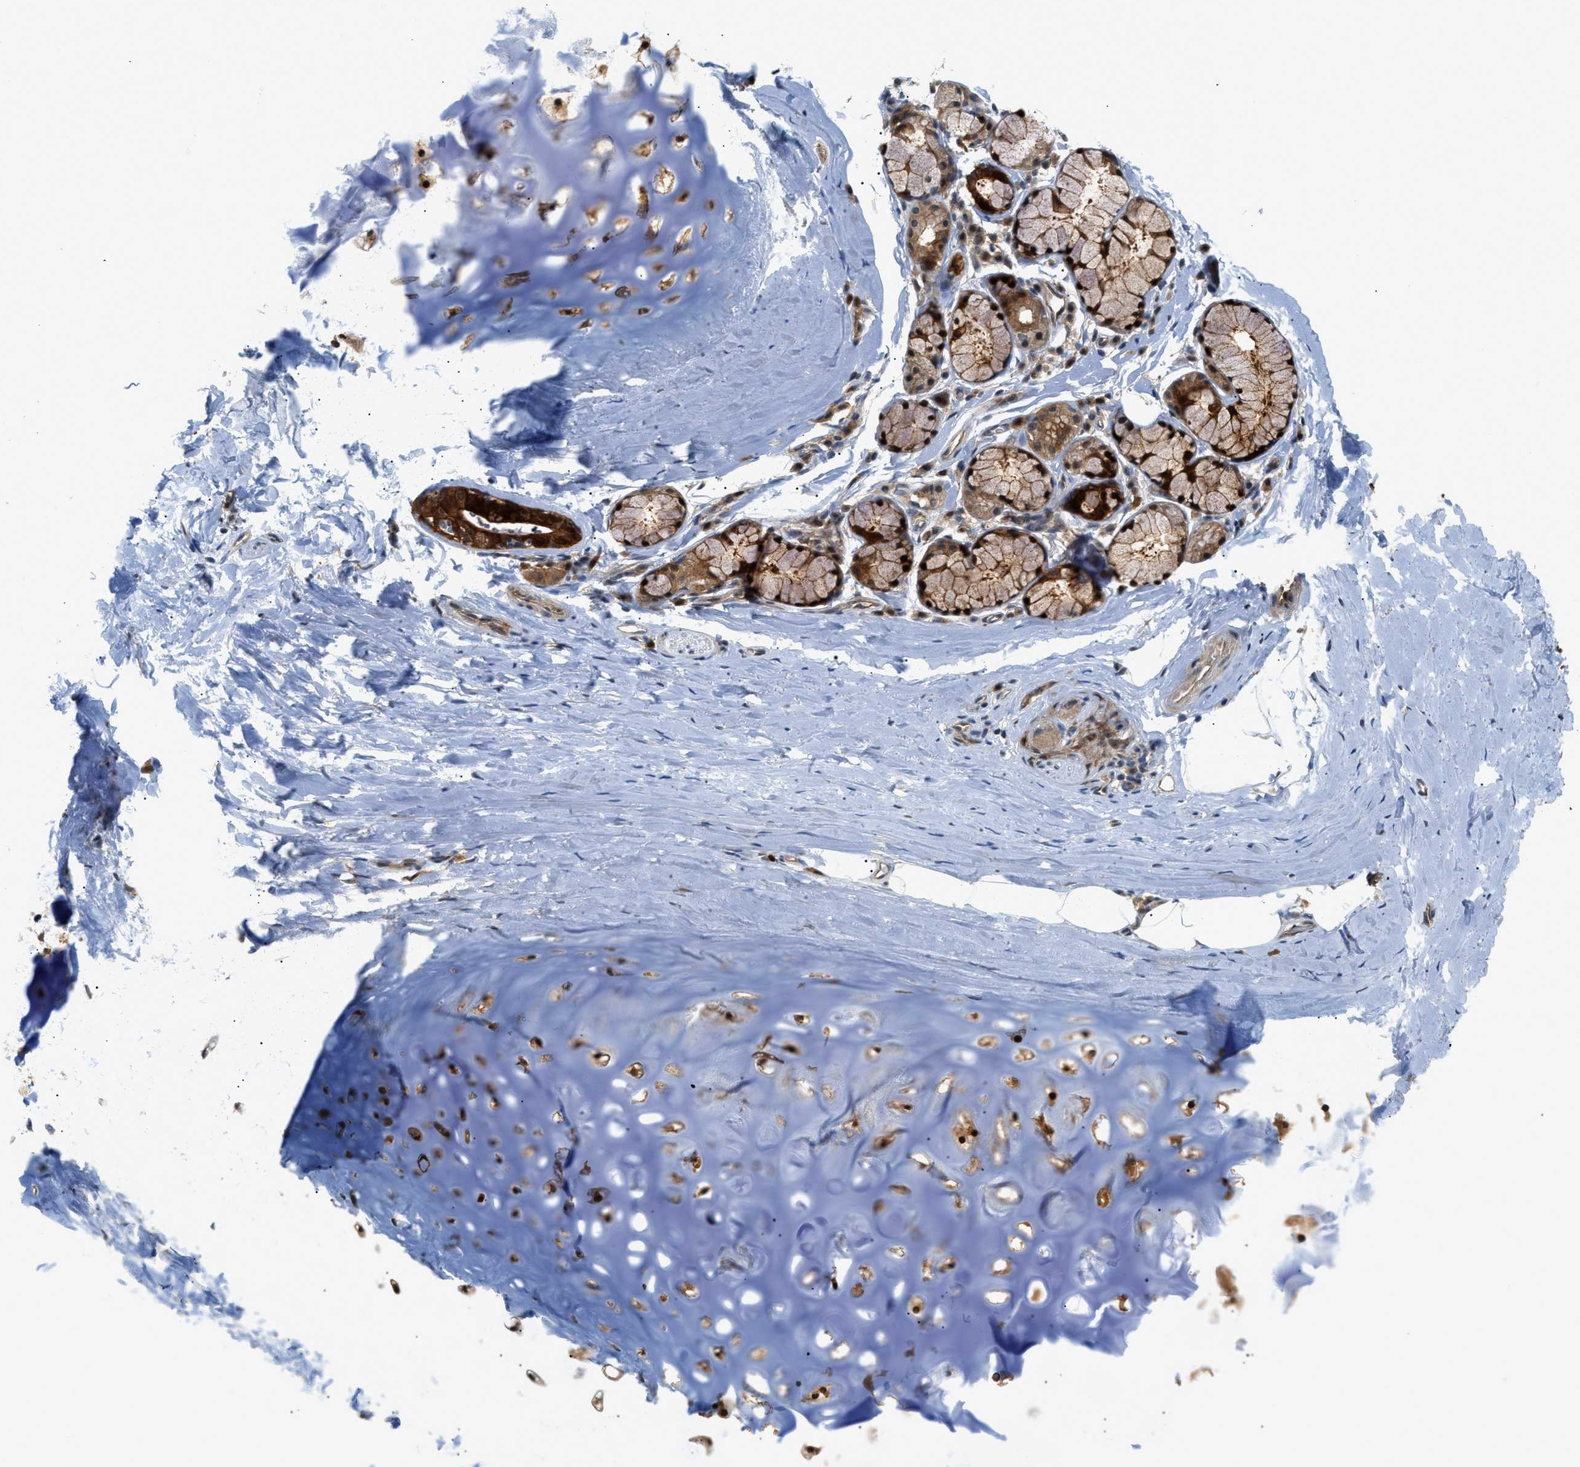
{"staining": {"intensity": "weak", "quantity": "25%-75%", "location": "cytoplasmic/membranous"}, "tissue": "adipose tissue", "cell_type": "Adipocytes", "image_type": "normal", "snomed": [{"axis": "morphology", "description": "Normal tissue, NOS"}, {"axis": "topography", "description": "Cartilage tissue"}, {"axis": "topography", "description": "Bronchus"}], "caption": "IHC of unremarkable human adipose tissue reveals low levels of weak cytoplasmic/membranous positivity in approximately 25%-75% of adipocytes. (IHC, brightfield microscopy, high magnification).", "gene": "TRAK2", "patient": {"sex": "female", "age": 53}}